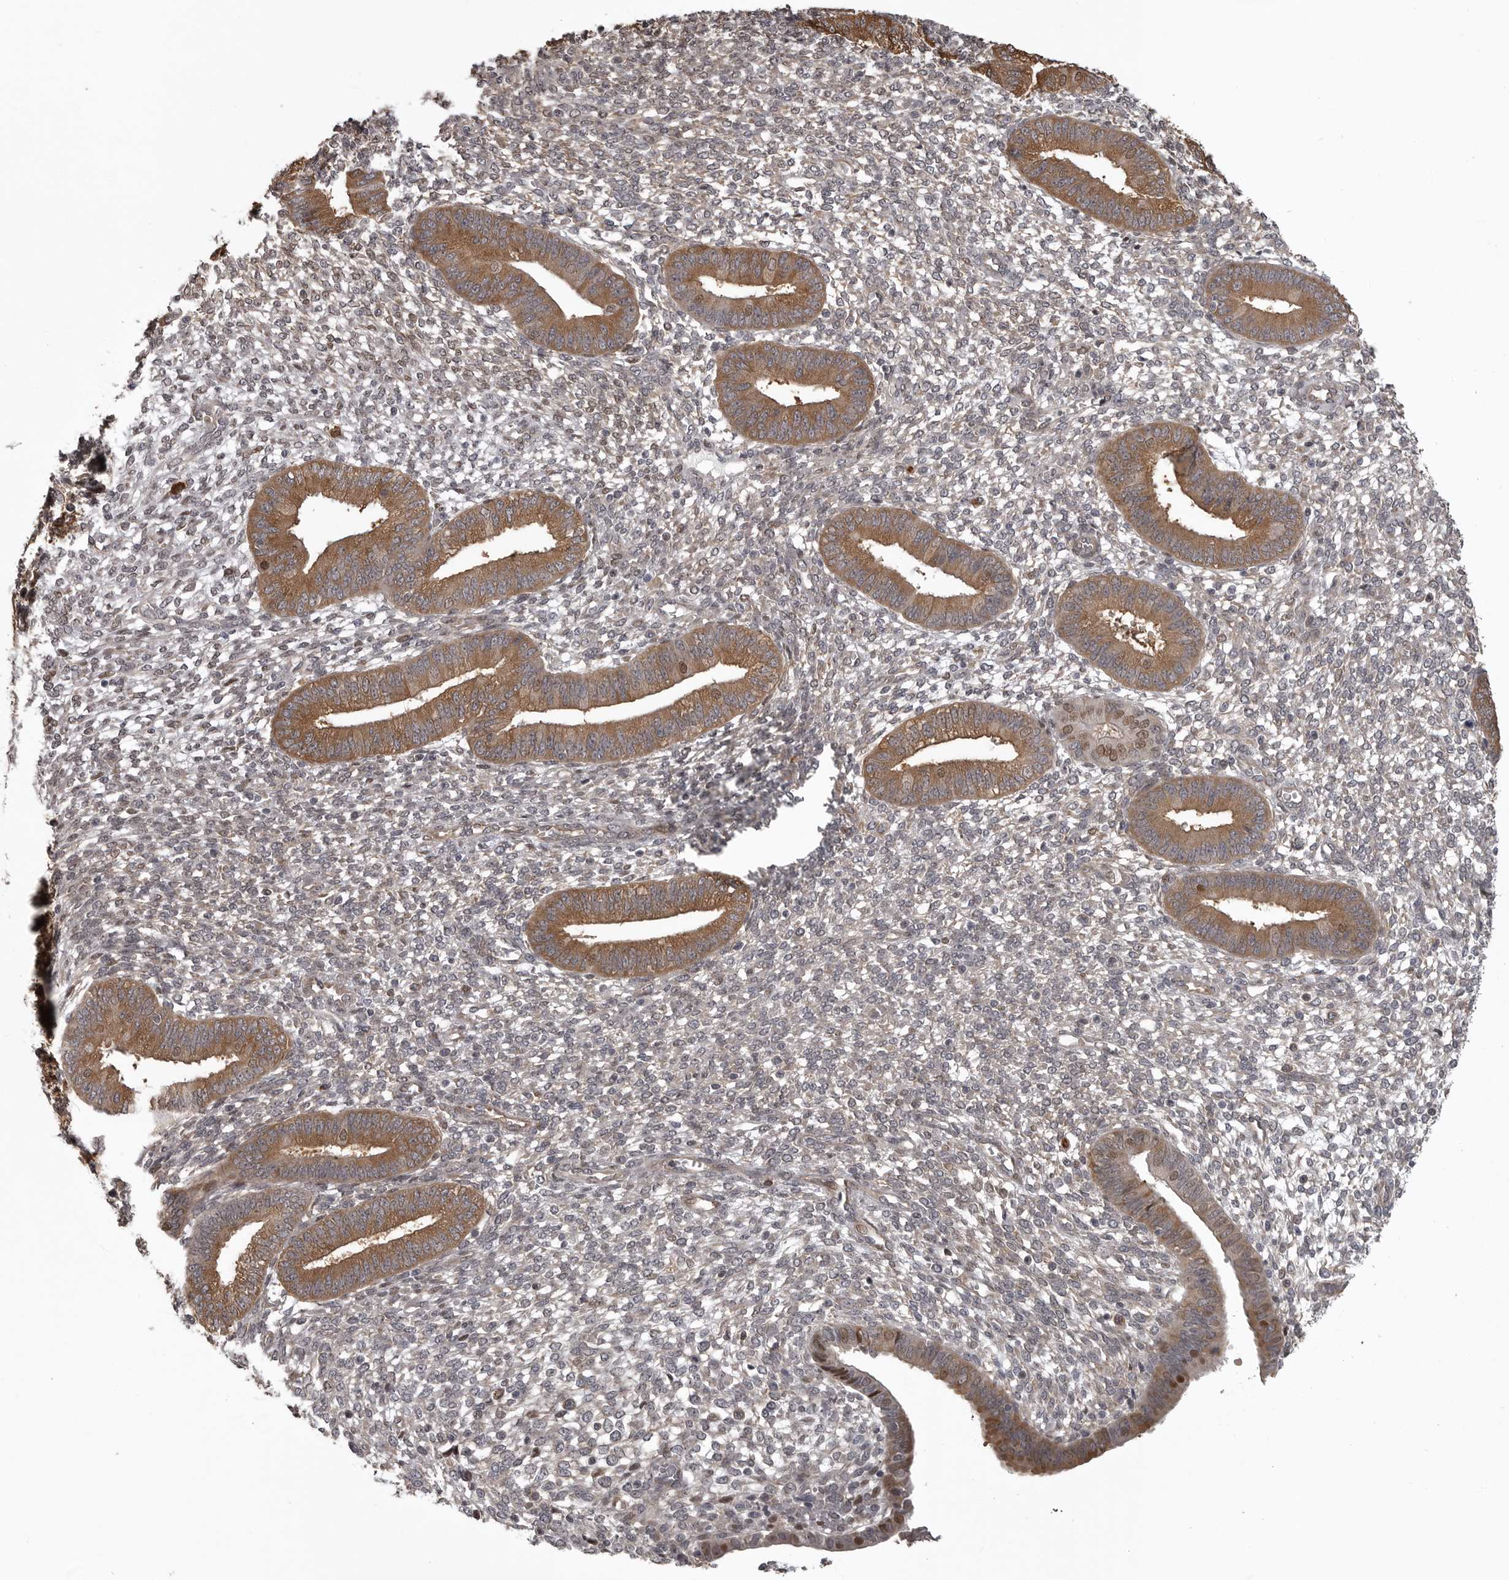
{"staining": {"intensity": "weak", "quantity": "25%-75%", "location": "nuclear"}, "tissue": "endometrium", "cell_type": "Cells in endometrial stroma", "image_type": "normal", "snomed": [{"axis": "morphology", "description": "Normal tissue, NOS"}, {"axis": "topography", "description": "Endometrium"}], "caption": "Immunohistochemistry (IHC) (DAB) staining of unremarkable endometrium exhibits weak nuclear protein positivity in approximately 25%-75% of cells in endometrial stroma.", "gene": "SNX16", "patient": {"sex": "female", "age": 46}}